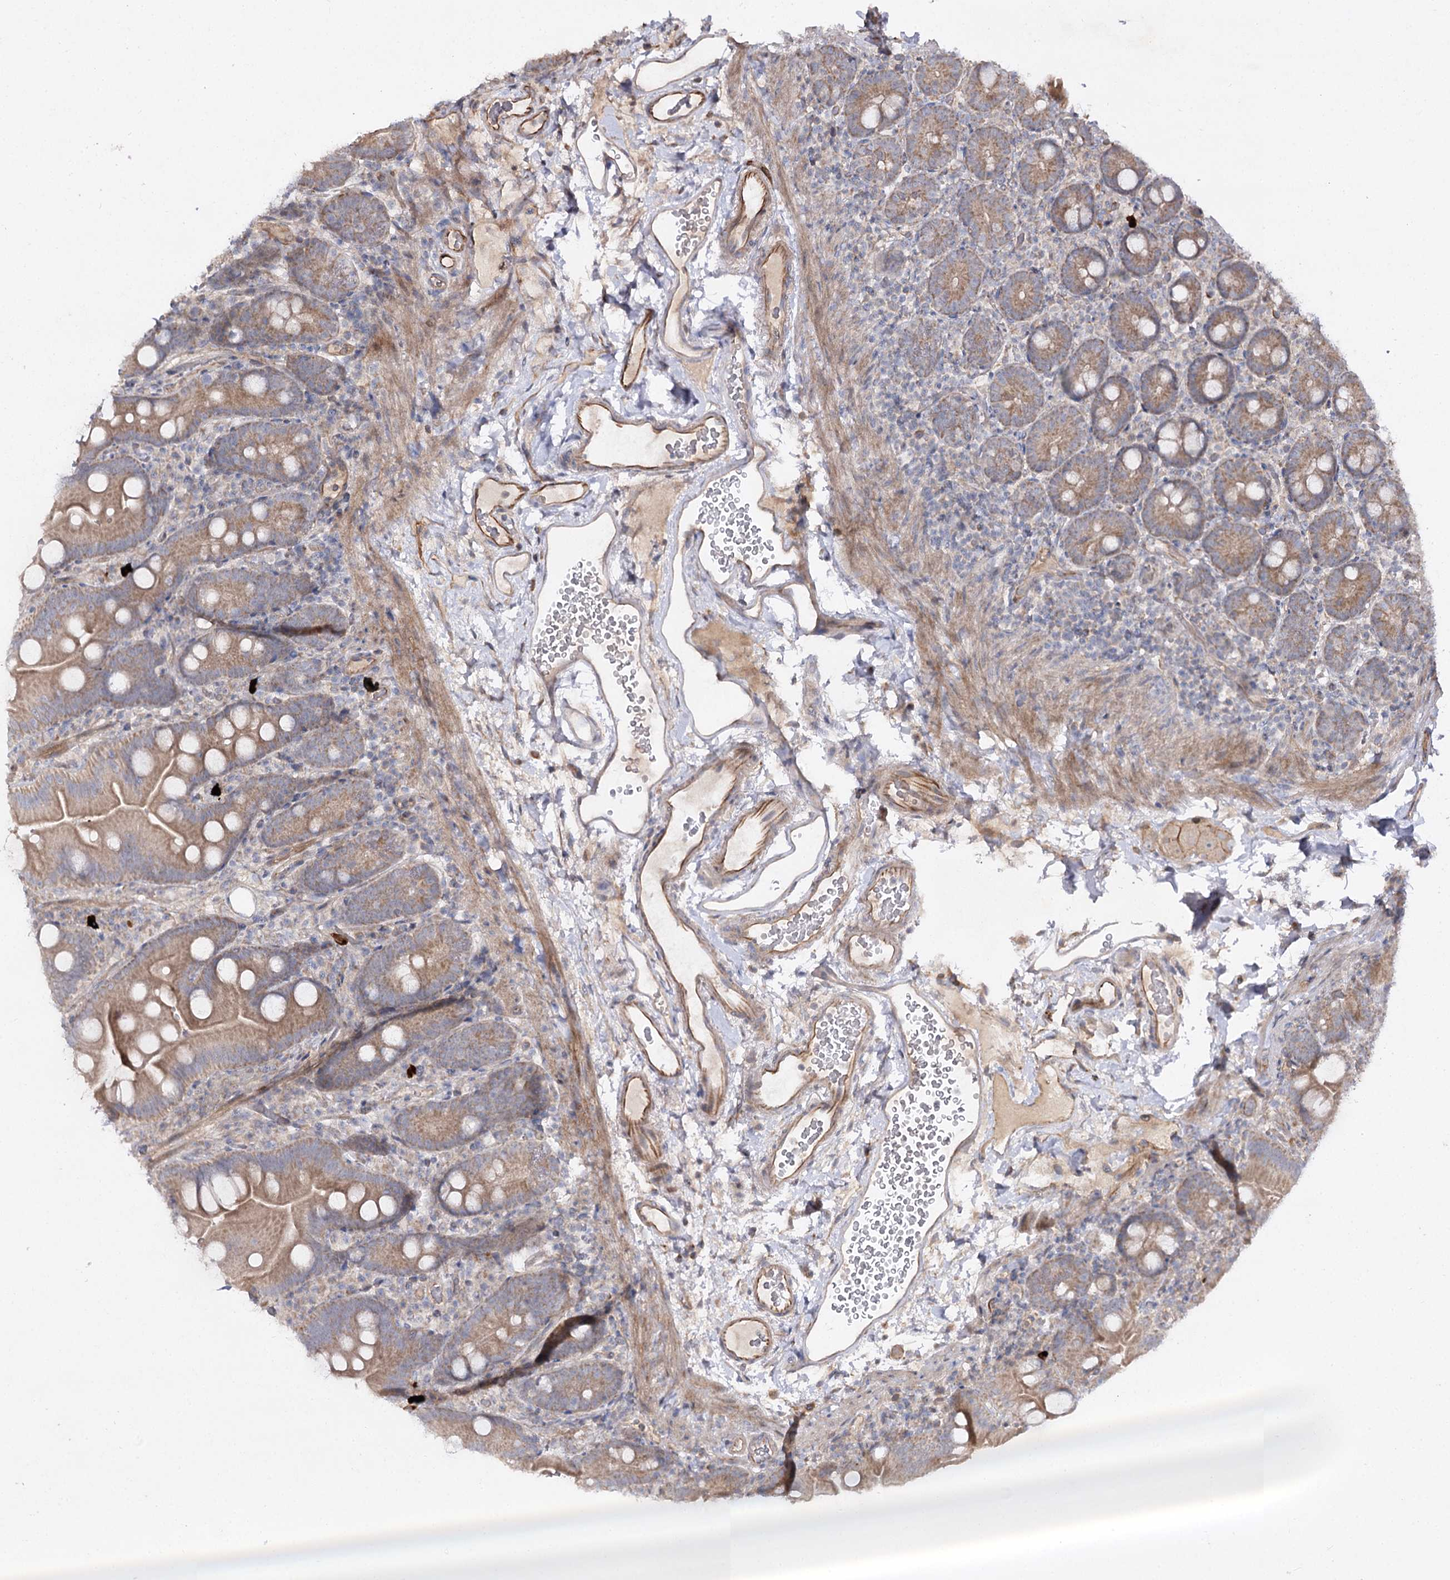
{"staining": {"intensity": "moderate", "quantity": ">75%", "location": "cytoplasmic/membranous"}, "tissue": "small intestine", "cell_type": "Glandular cells", "image_type": "normal", "snomed": [{"axis": "morphology", "description": "Normal tissue, NOS"}, {"axis": "topography", "description": "Small intestine"}], "caption": "Approximately >75% of glandular cells in unremarkable small intestine exhibit moderate cytoplasmic/membranous protein expression as visualized by brown immunohistochemical staining.", "gene": "KIAA0825", "patient": {"sex": "female", "age": 68}}